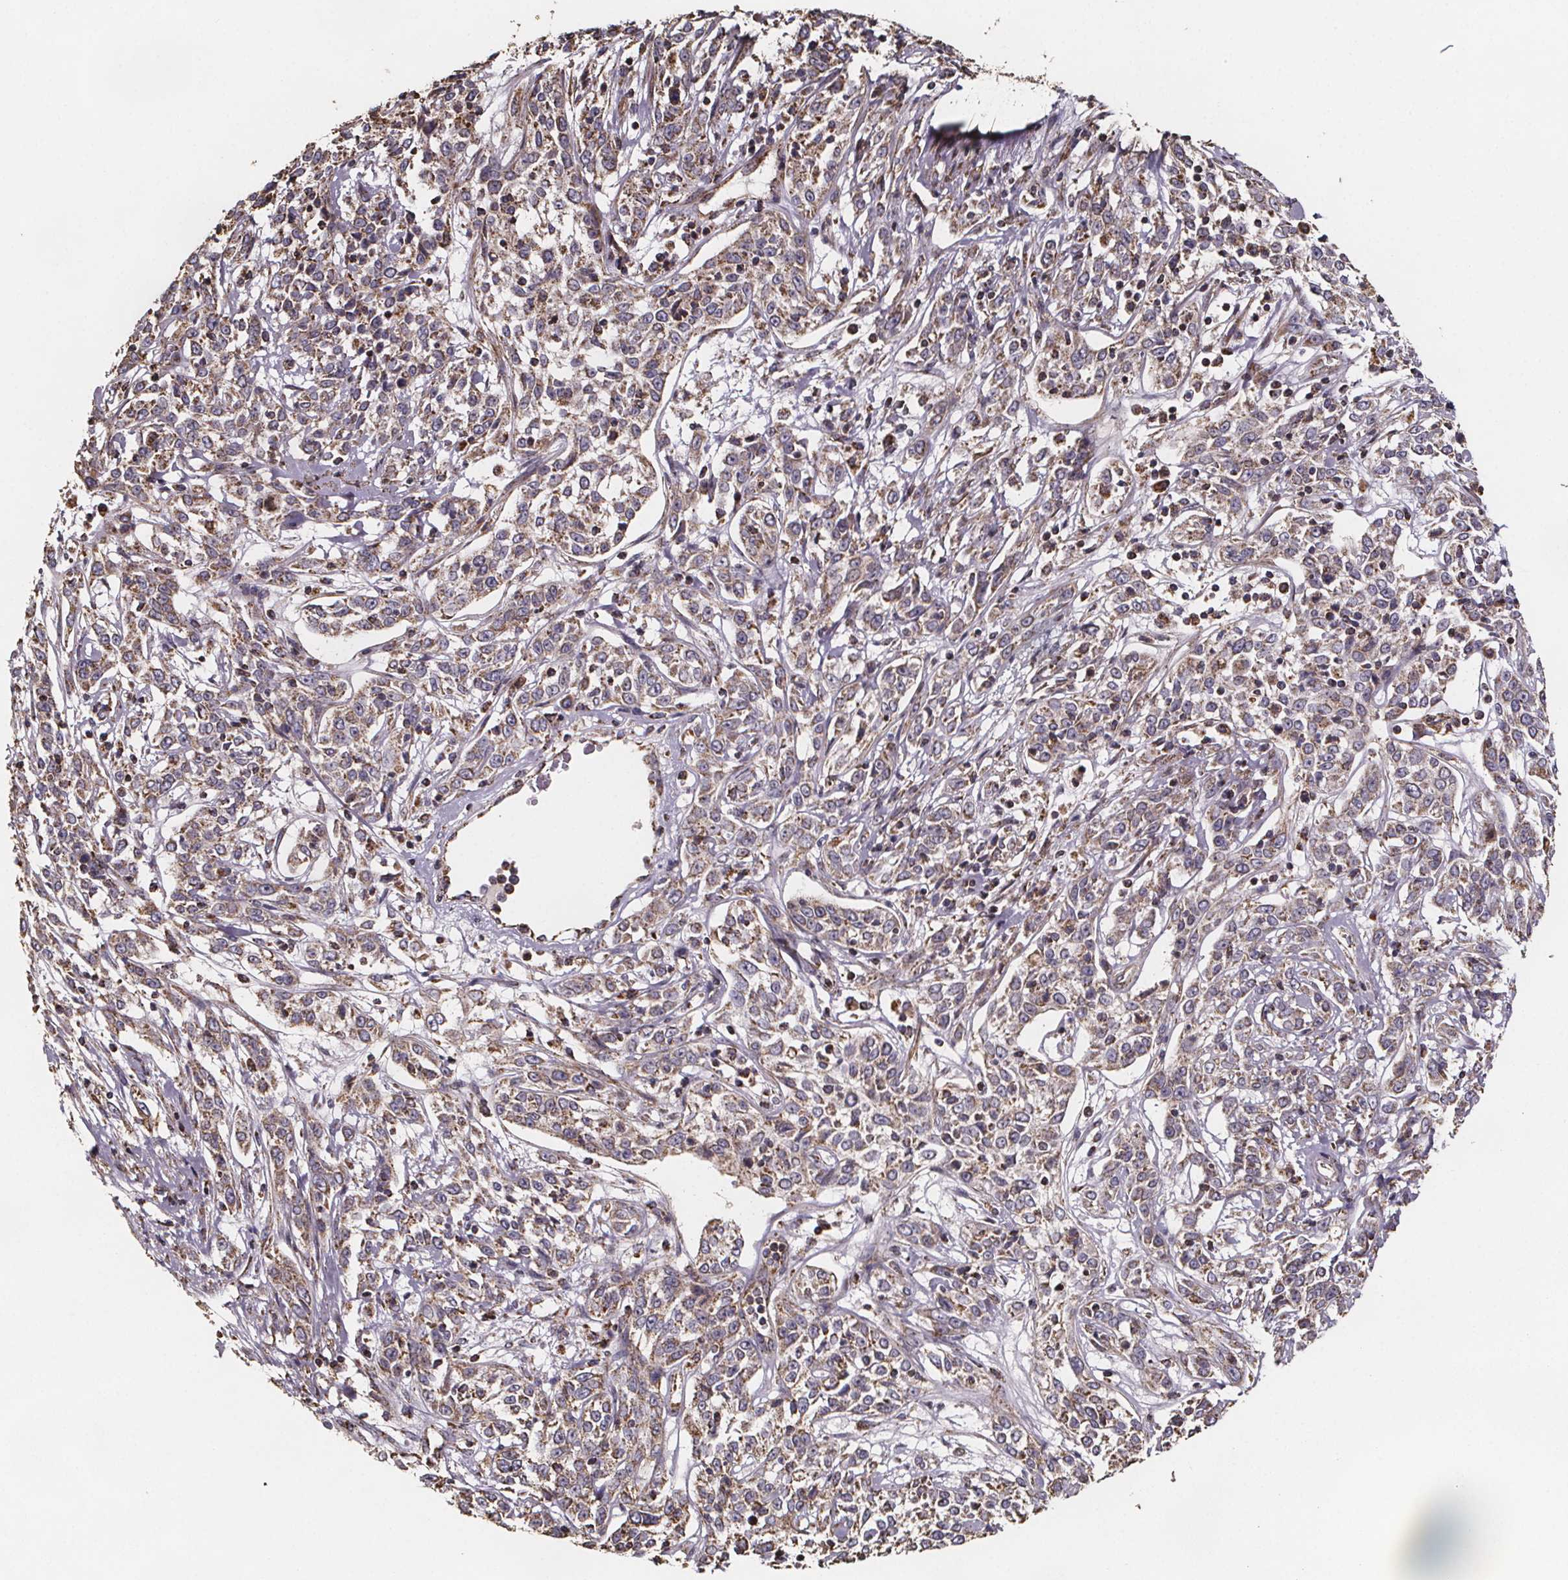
{"staining": {"intensity": "moderate", "quantity": ">75%", "location": "cytoplasmic/membranous"}, "tissue": "cervical cancer", "cell_type": "Tumor cells", "image_type": "cancer", "snomed": [{"axis": "morphology", "description": "Adenocarcinoma, NOS"}, {"axis": "topography", "description": "Cervix"}], "caption": "A high-resolution histopathology image shows immunohistochemistry staining of adenocarcinoma (cervical), which reveals moderate cytoplasmic/membranous positivity in approximately >75% of tumor cells.", "gene": "SLC35D2", "patient": {"sex": "female", "age": 40}}